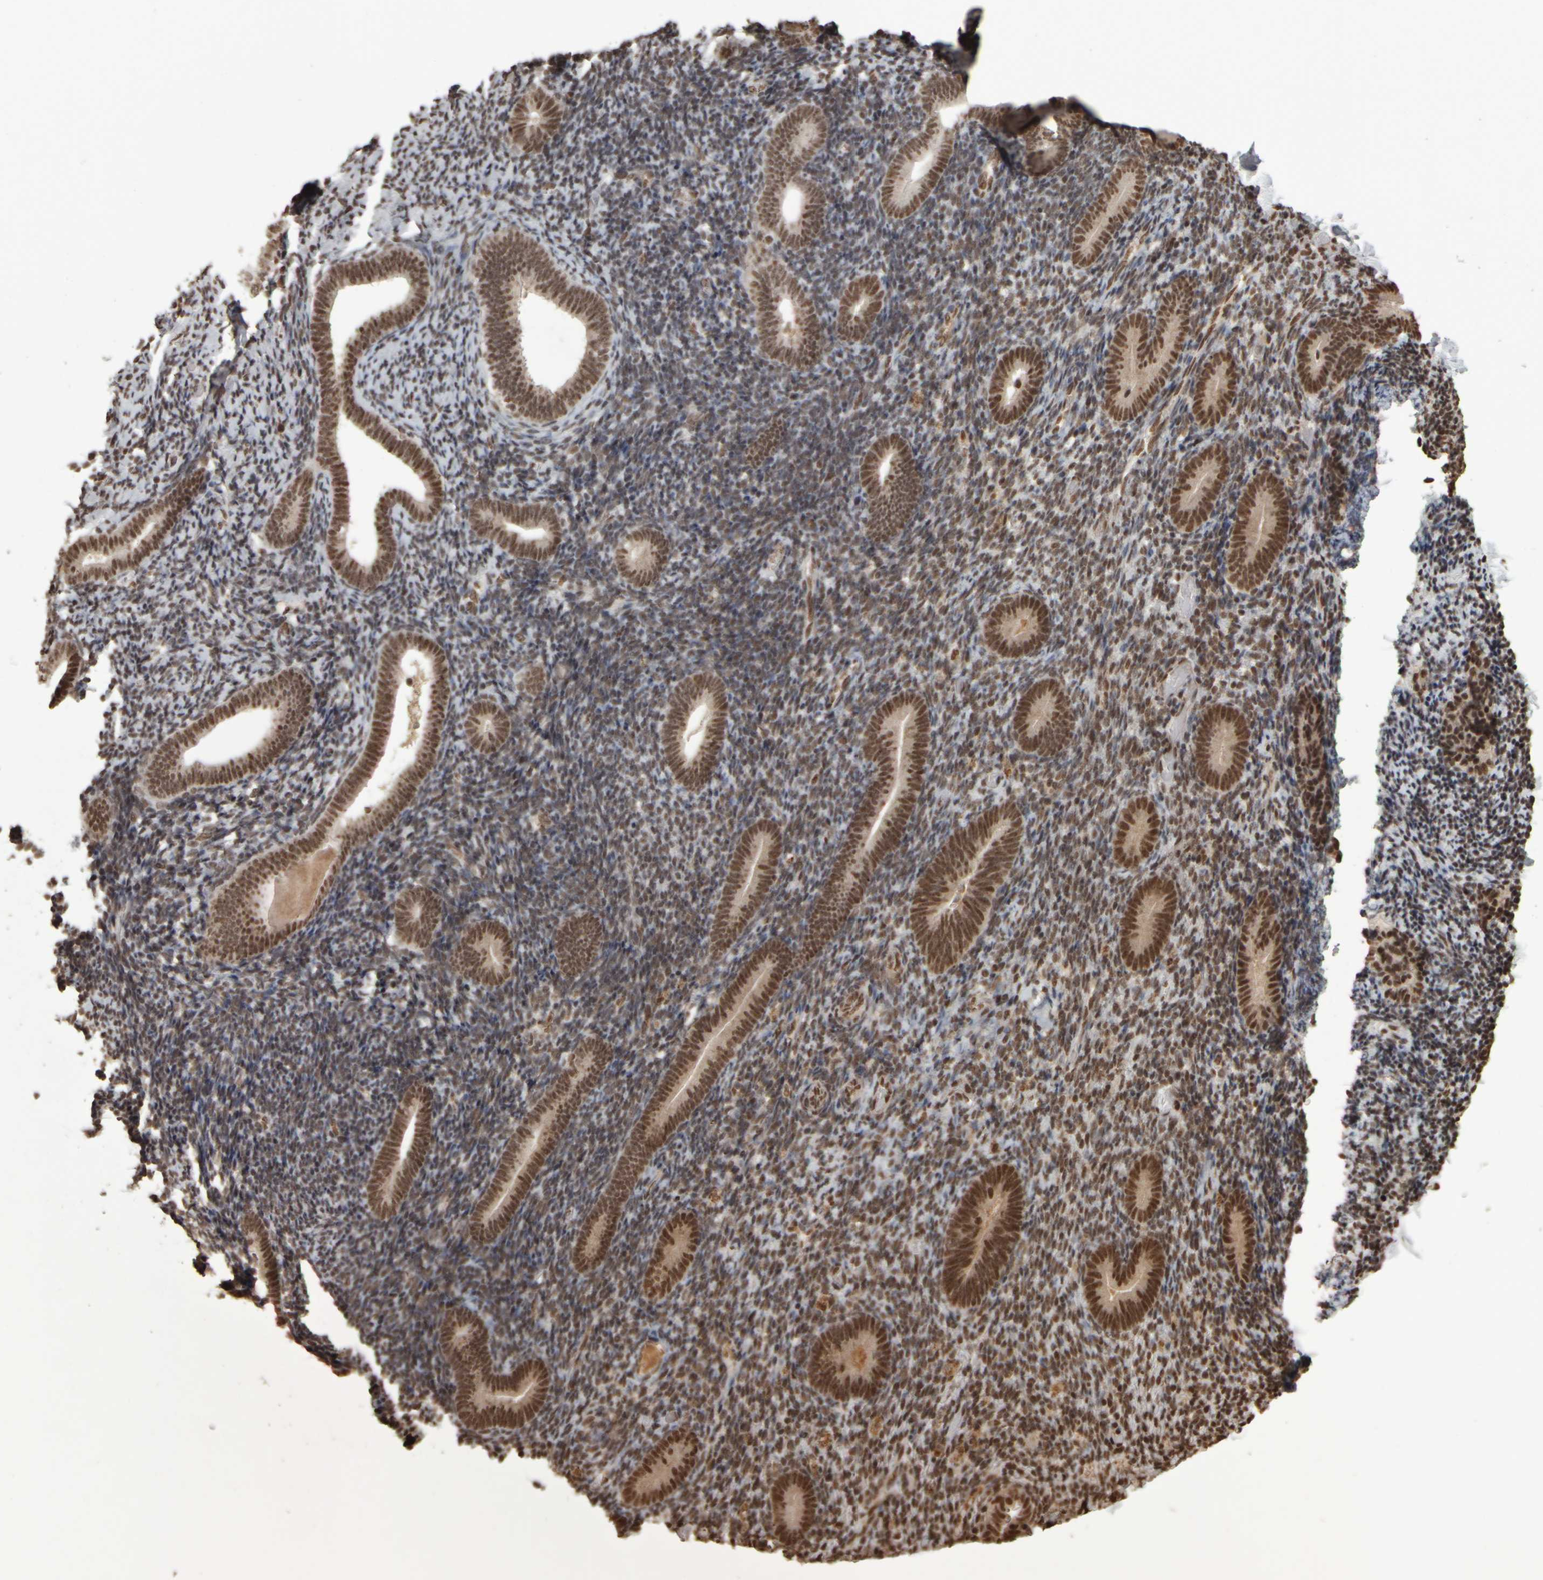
{"staining": {"intensity": "strong", "quantity": ">75%", "location": "nuclear"}, "tissue": "endometrium", "cell_type": "Cells in endometrial stroma", "image_type": "normal", "snomed": [{"axis": "morphology", "description": "Normal tissue, NOS"}, {"axis": "topography", "description": "Endometrium"}], "caption": "This image shows benign endometrium stained with immunohistochemistry to label a protein in brown. The nuclear of cells in endometrial stroma show strong positivity for the protein. Nuclei are counter-stained blue.", "gene": "ZFHX4", "patient": {"sex": "female", "age": 51}}